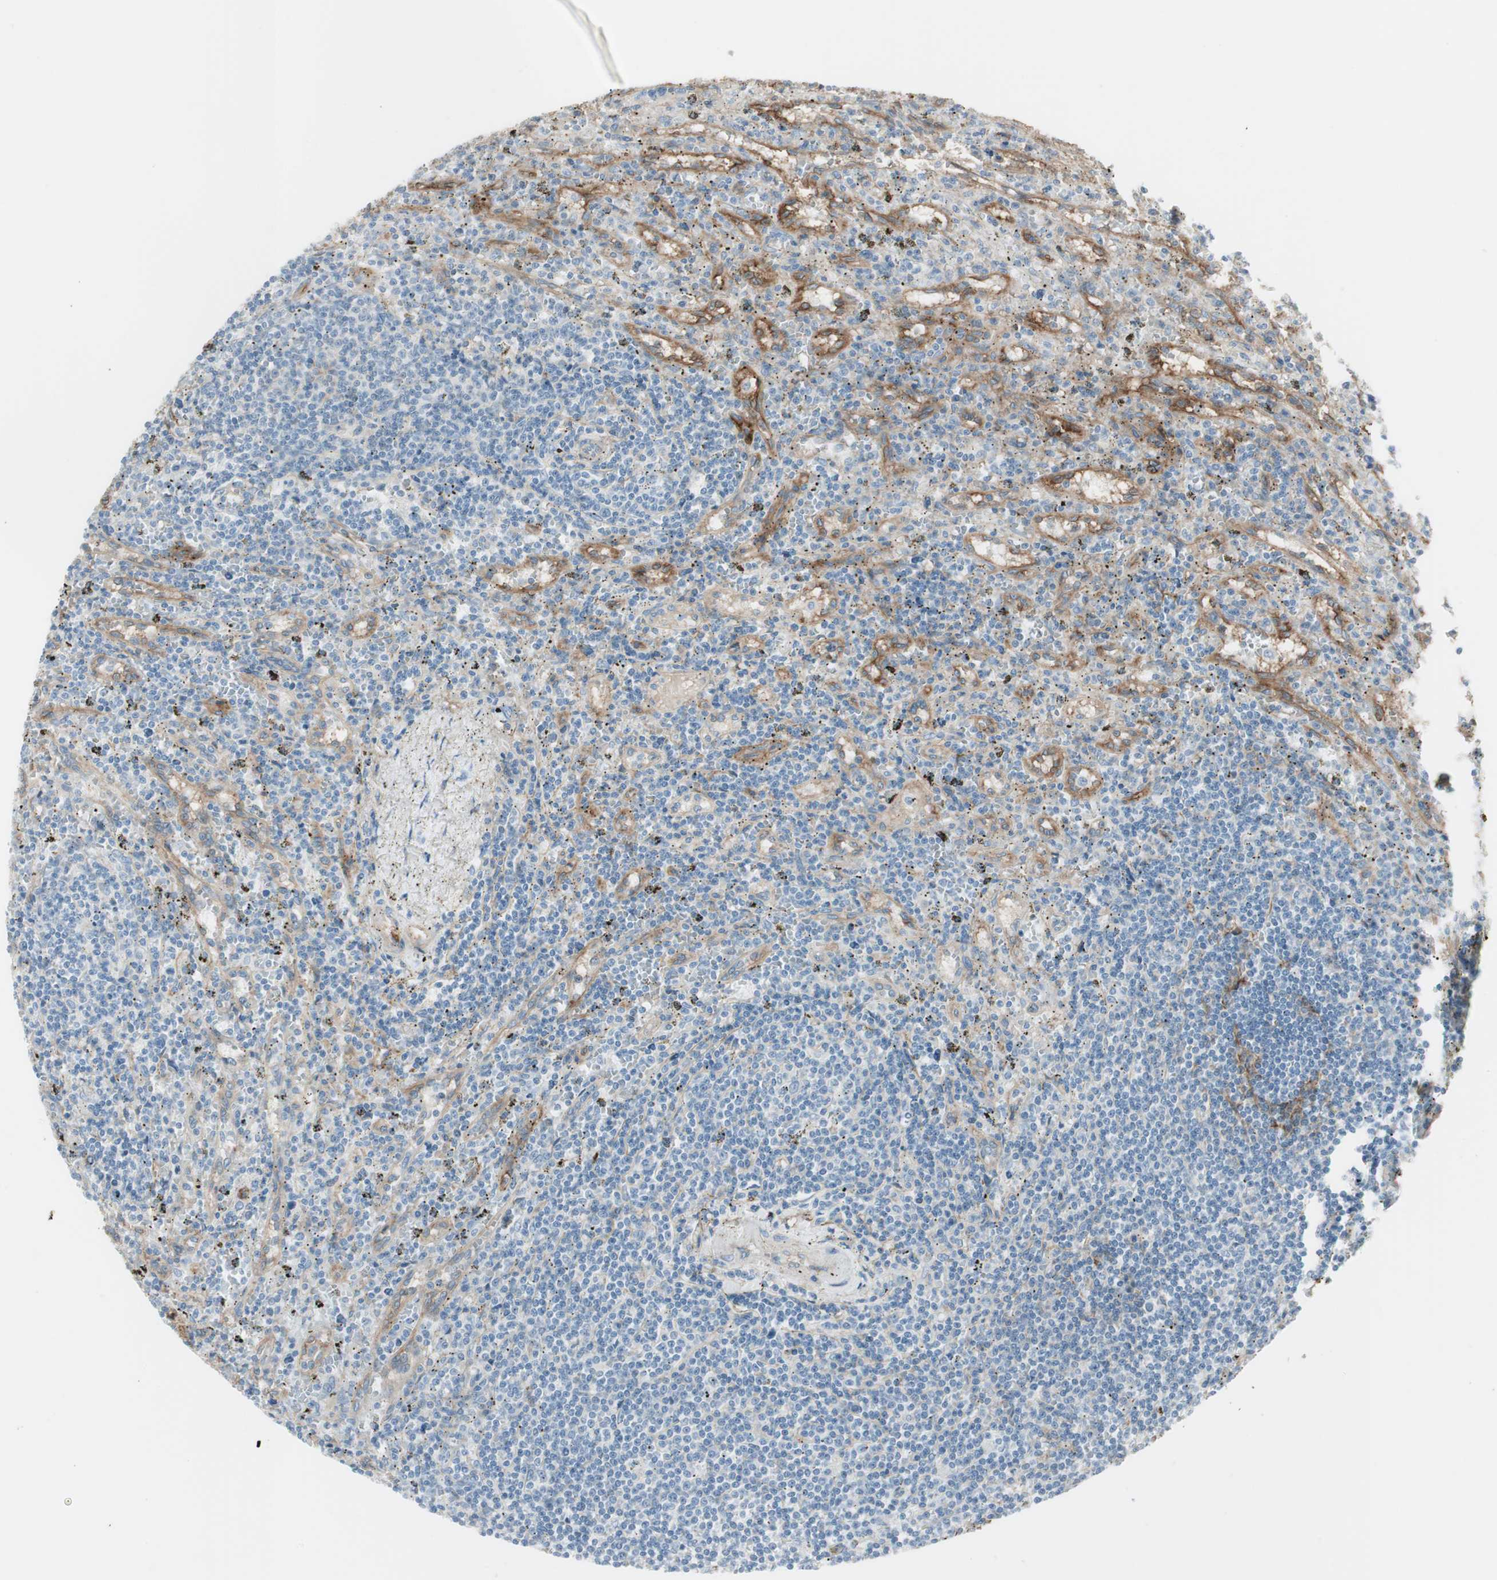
{"staining": {"intensity": "strong", "quantity": "<25%", "location": "cytoplasmic/membranous"}, "tissue": "lymphoma", "cell_type": "Tumor cells", "image_type": "cancer", "snomed": [{"axis": "morphology", "description": "Malignant lymphoma, non-Hodgkin's type, Low grade"}, {"axis": "topography", "description": "Spleen"}], "caption": "IHC of malignant lymphoma, non-Hodgkin's type (low-grade) exhibits medium levels of strong cytoplasmic/membranous staining in about <25% of tumor cells.", "gene": "CACNA2D1", "patient": {"sex": "male", "age": 76}}